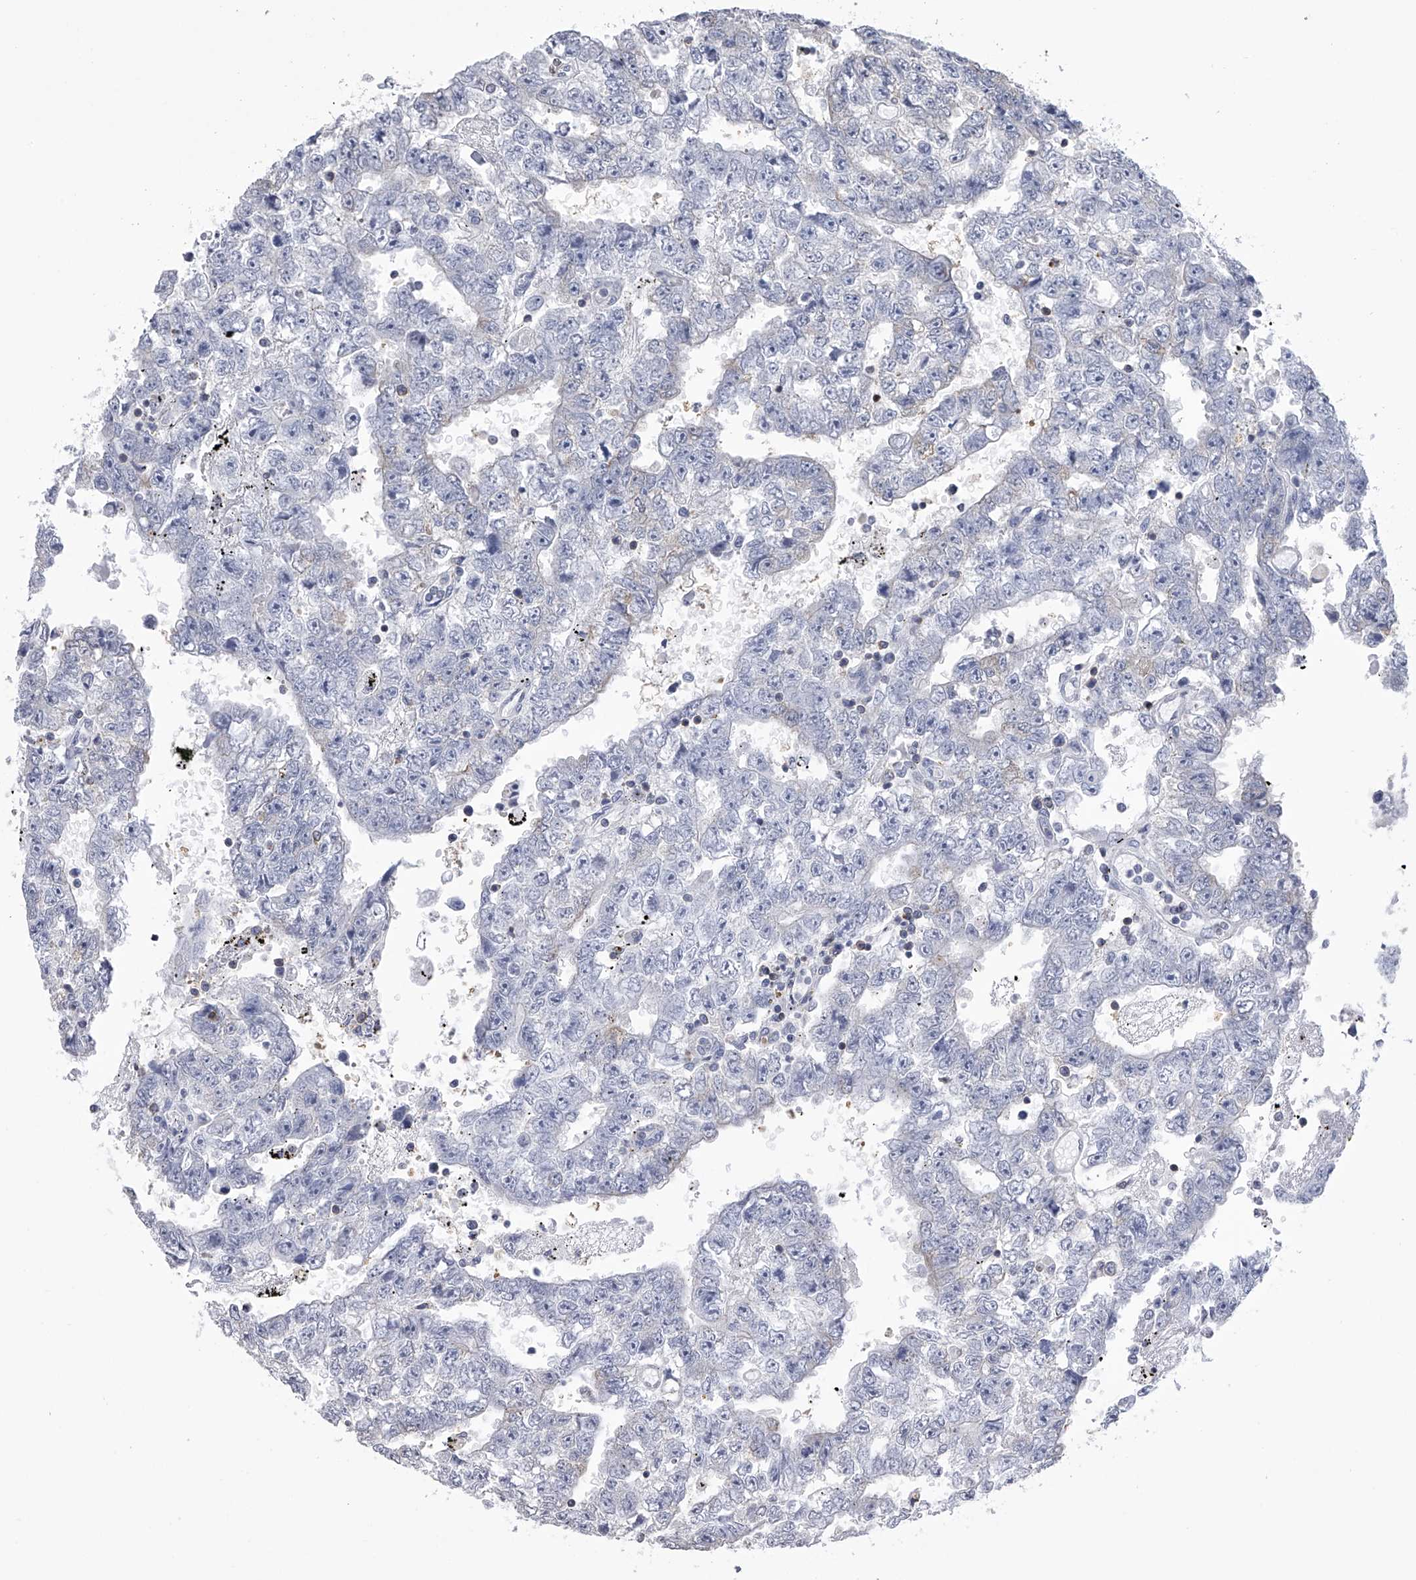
{"staining": {"intensity": "negative", "quantity": "none", "location": "none"}, "tissue": "testis cancer", "cell_type": "Tumor cells", "image_type": "cancer", "snomed": [{"axis": "morphology", "description": "Carcinoma, Embryonal, NOS"}, {"axis": "topography", "description": "Testis"}], "caption": "A histopathology image of testis embryonal carcinoma stained for a protein displays no brown staining in tumor cells.", "gene": "TASP1", "patient": {"sex": "male", "age": 25}}